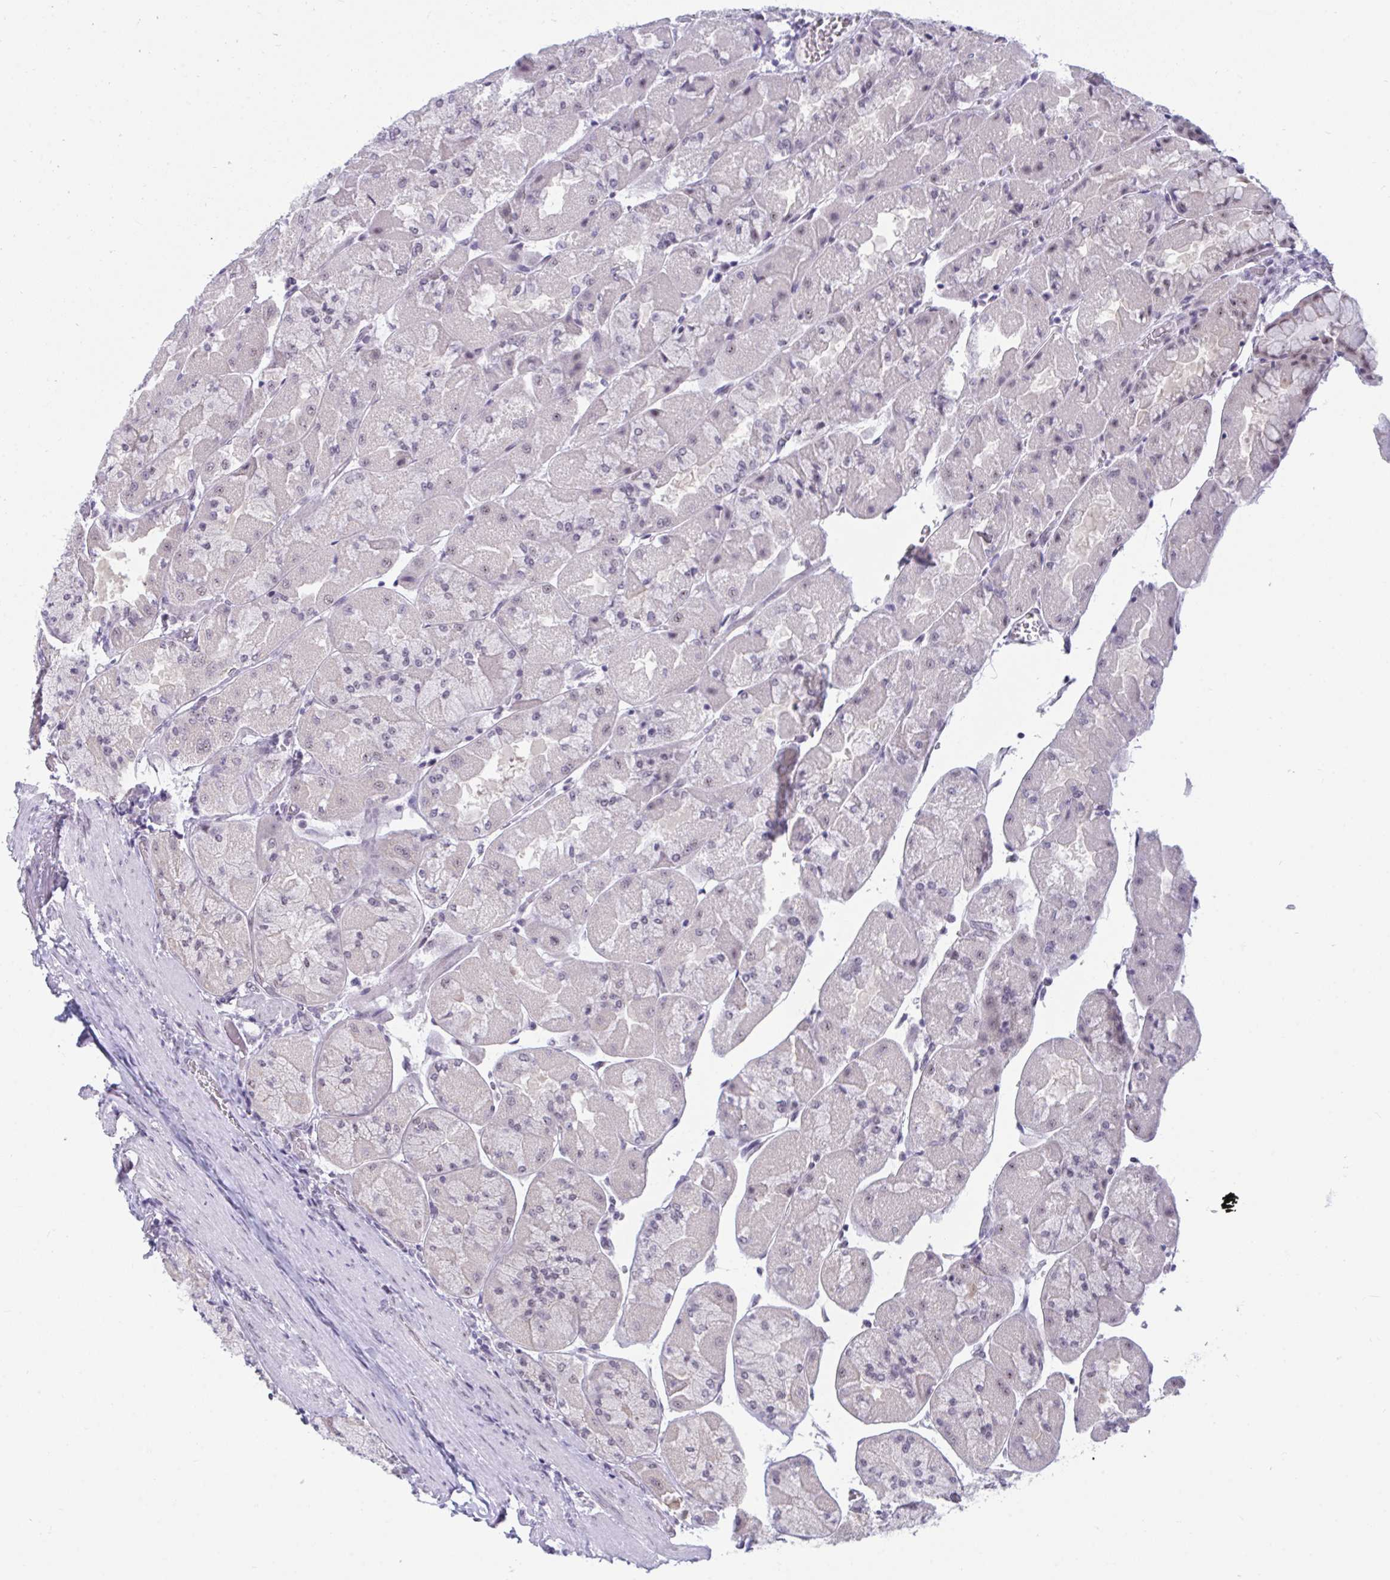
{"staining": {"intensity": "weak", "quantity": "<25%", "location": "nuclear"}, "tissue": "stomach", "cell_type": "Glandular cells", "image_type": "normal", "snomed": [{"axis": "morphology", "description": "Normal tissue, NOS"}, {"axis": "topography", "description": "Stomach"}], "caption": "DAB (3,3'-diaminobenzidine) immunohistochemical staining of normal human stomach shows no significant staining in glandular cells.", "gene": "PRR14", "patient": {"sex": "female", "age": 61}}